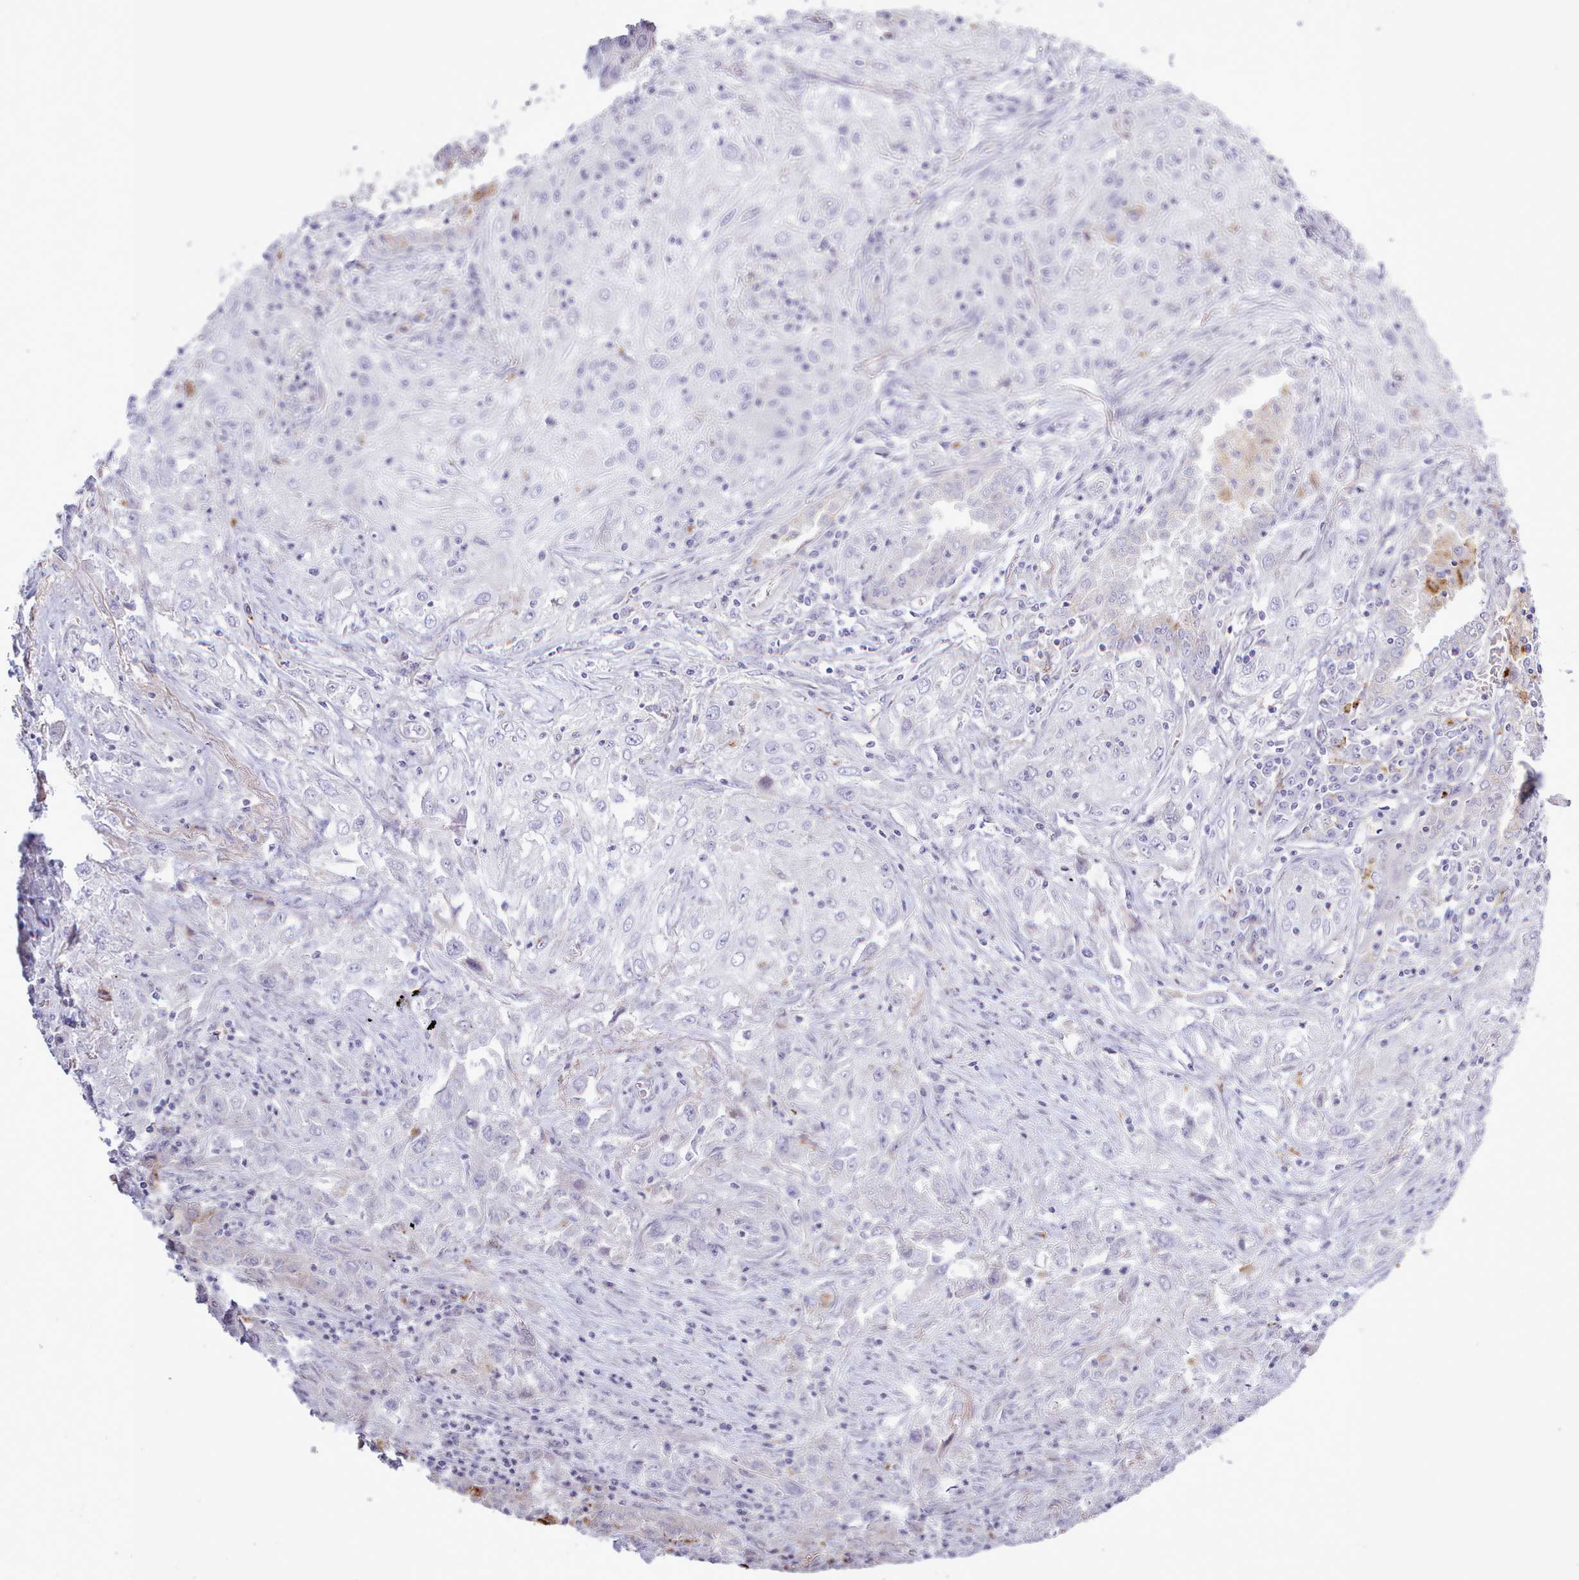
{"staining": {"intensity": "negative", "quantity": "none", "location": "none"}, "tissue": "lung cancer", "cell_type": "Tumor cells", "image_type": "cancer", "snomed": [{"axis": "morphology", "description": "Squamous cell carcinoma, NOS"}, {"axis": "topography", "description": "Lung"}], "caption": "A high-resolution histopathology image shows immunohistochemistry staining of lung squamous cell carcinoma, which reveals no significant staining in tumor cells.", "gene": "SRD5A1", "patient": {"sex": "female", "age": 69}}